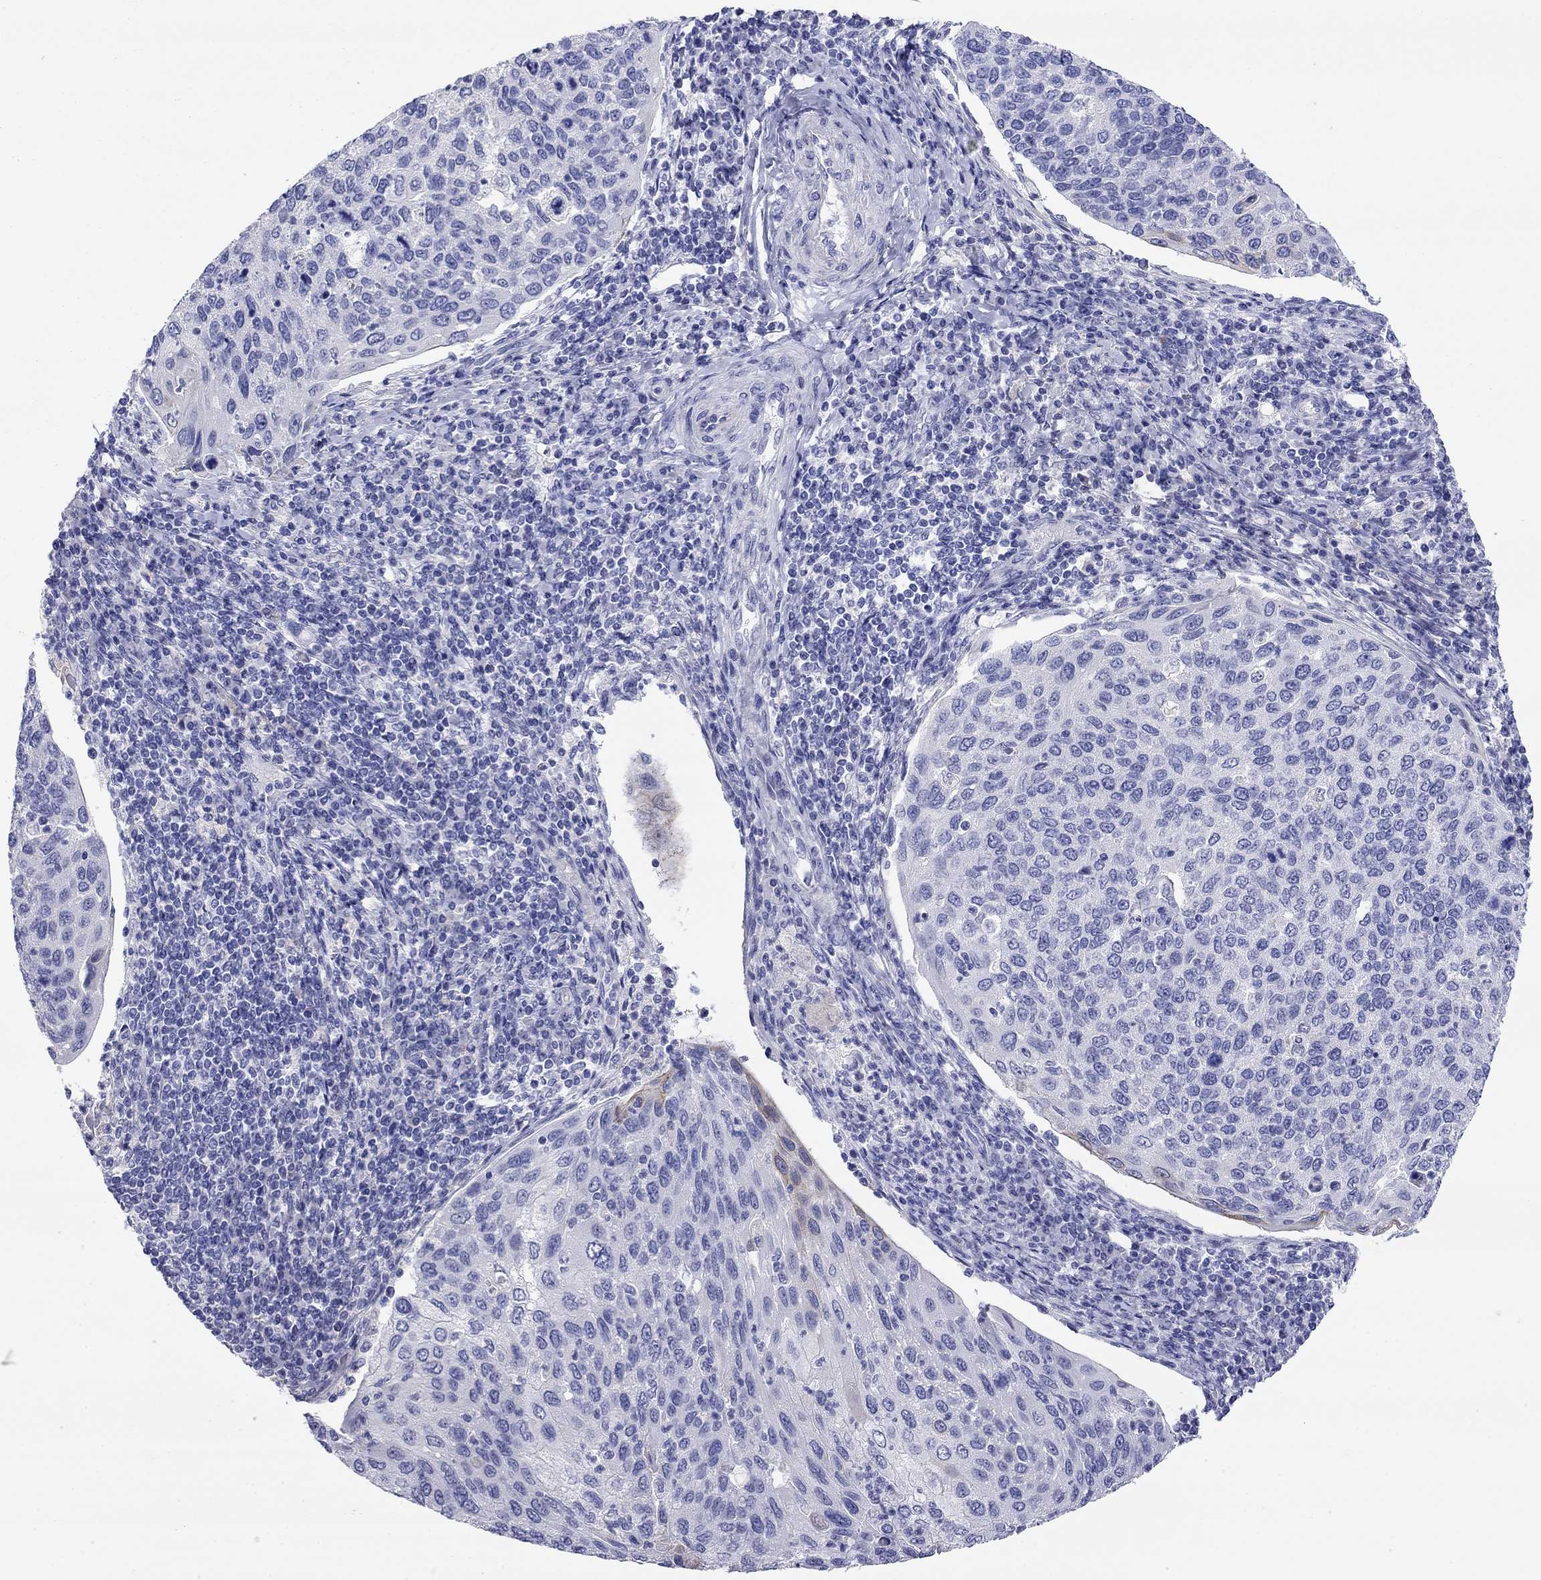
{"staining": {"intensity": "negative", "quantity": "none", "location": "none"}, "tissue": "cervical cancer", "cell_type": "Tumor cells", "image_type": "cancer", "snomed": [{"axis": "morphology", "description": "Squamous cell carcinoma, NOS"}, {"axis": "topography", "description": "Cervix"}], "caption": "Tumor cells are negative for protein expression in human cervical squamous cell carcinoma.", "gene": "CMYA5", "patient": {"sex": "female", "age": 54}}